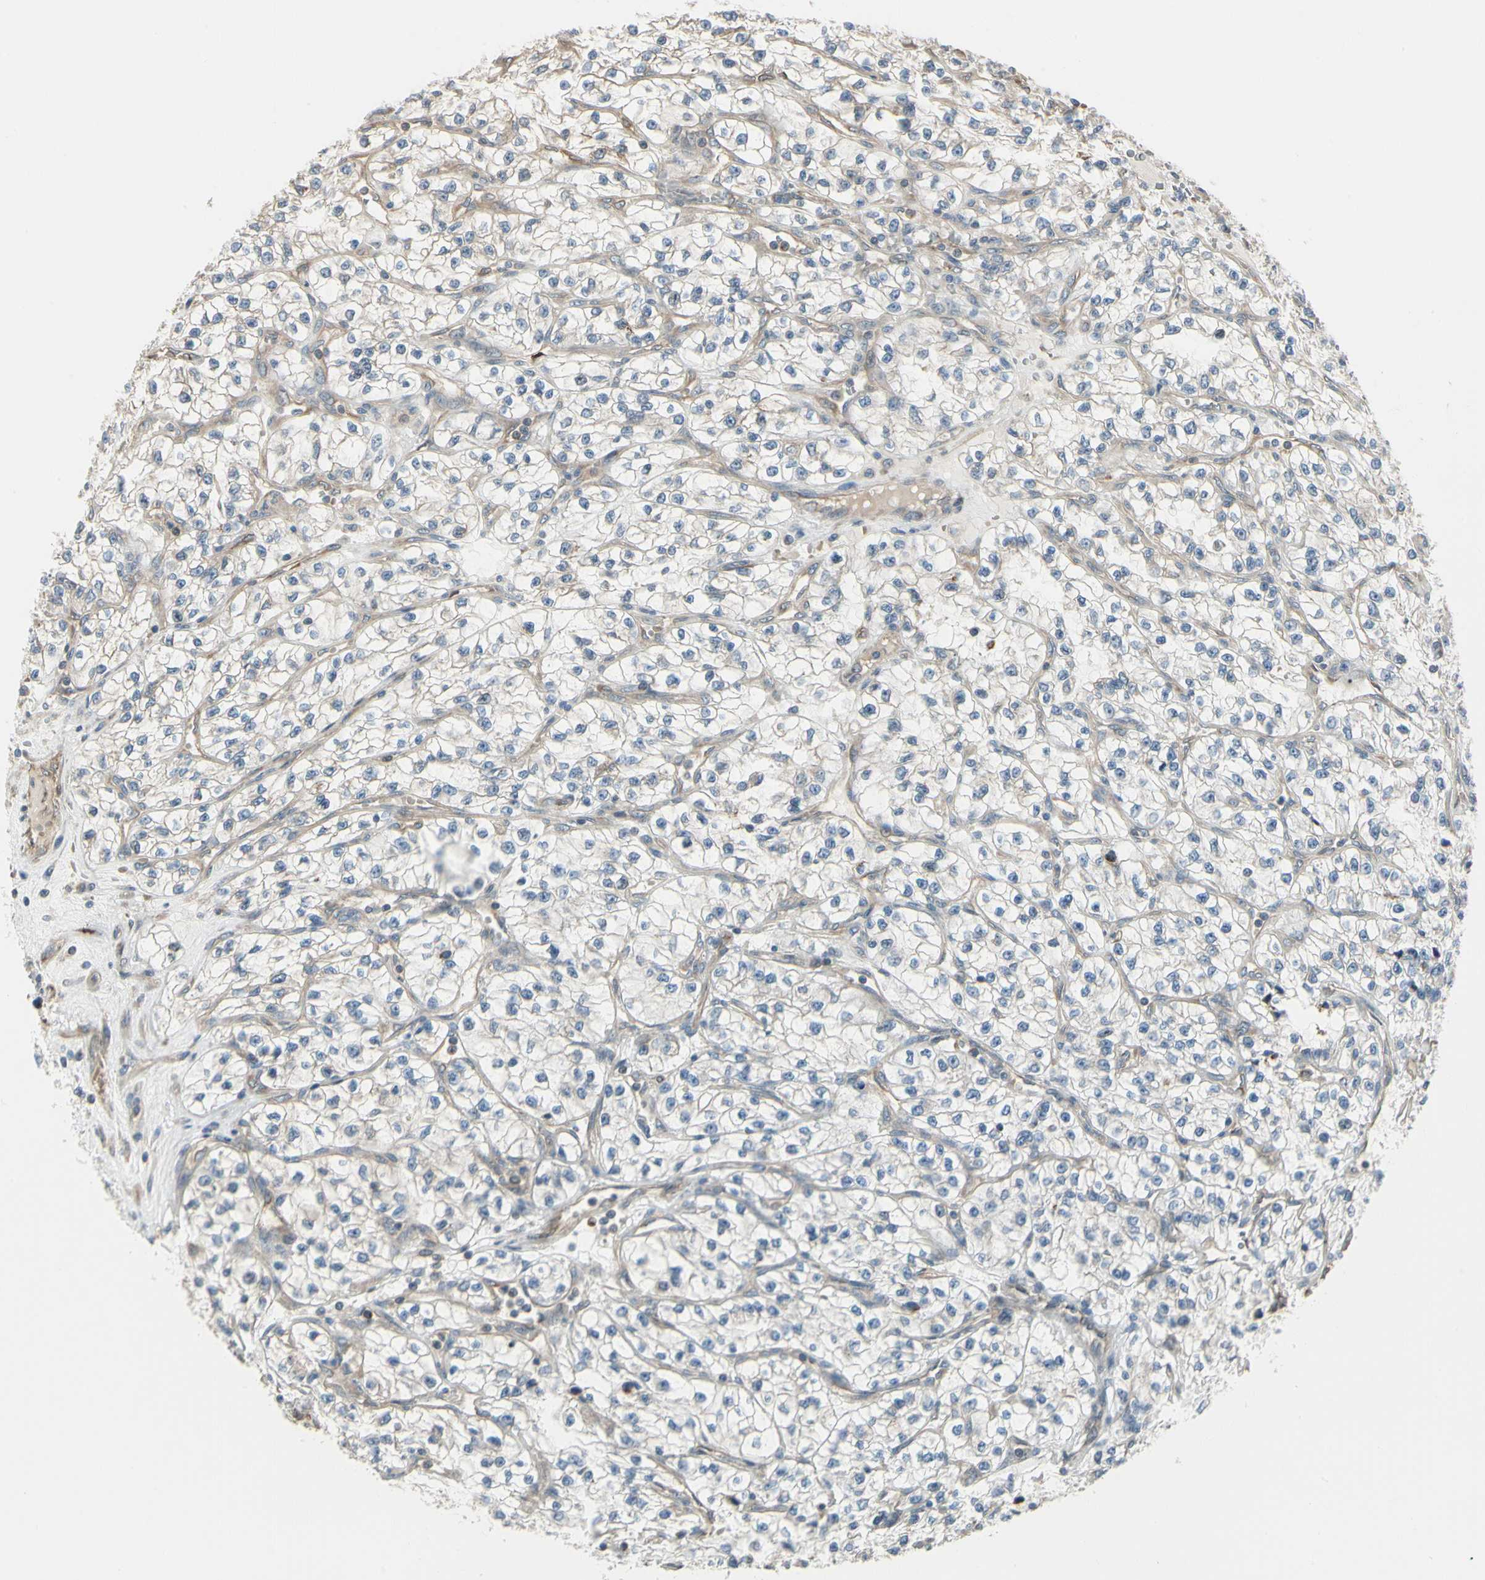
{"staining": {"intensity": "weak", "quantity": "<25%", "location": "cytoplasmic/membranous"}, "tissue": "renal cancer", "cell_type": "Tumor cells", "image_type": "cancer", "snomed": [{"axis": "morphology", "description": "Adenocarcinoma, NOS"}, {"axis": "topography", "description": "Kidney"}], "caption": "There is no significant staining in tumor cells of renal cancer (adenocarcinoma).", "gene": "NUCB2", "patient": {"sex": "female", "age": 57}}